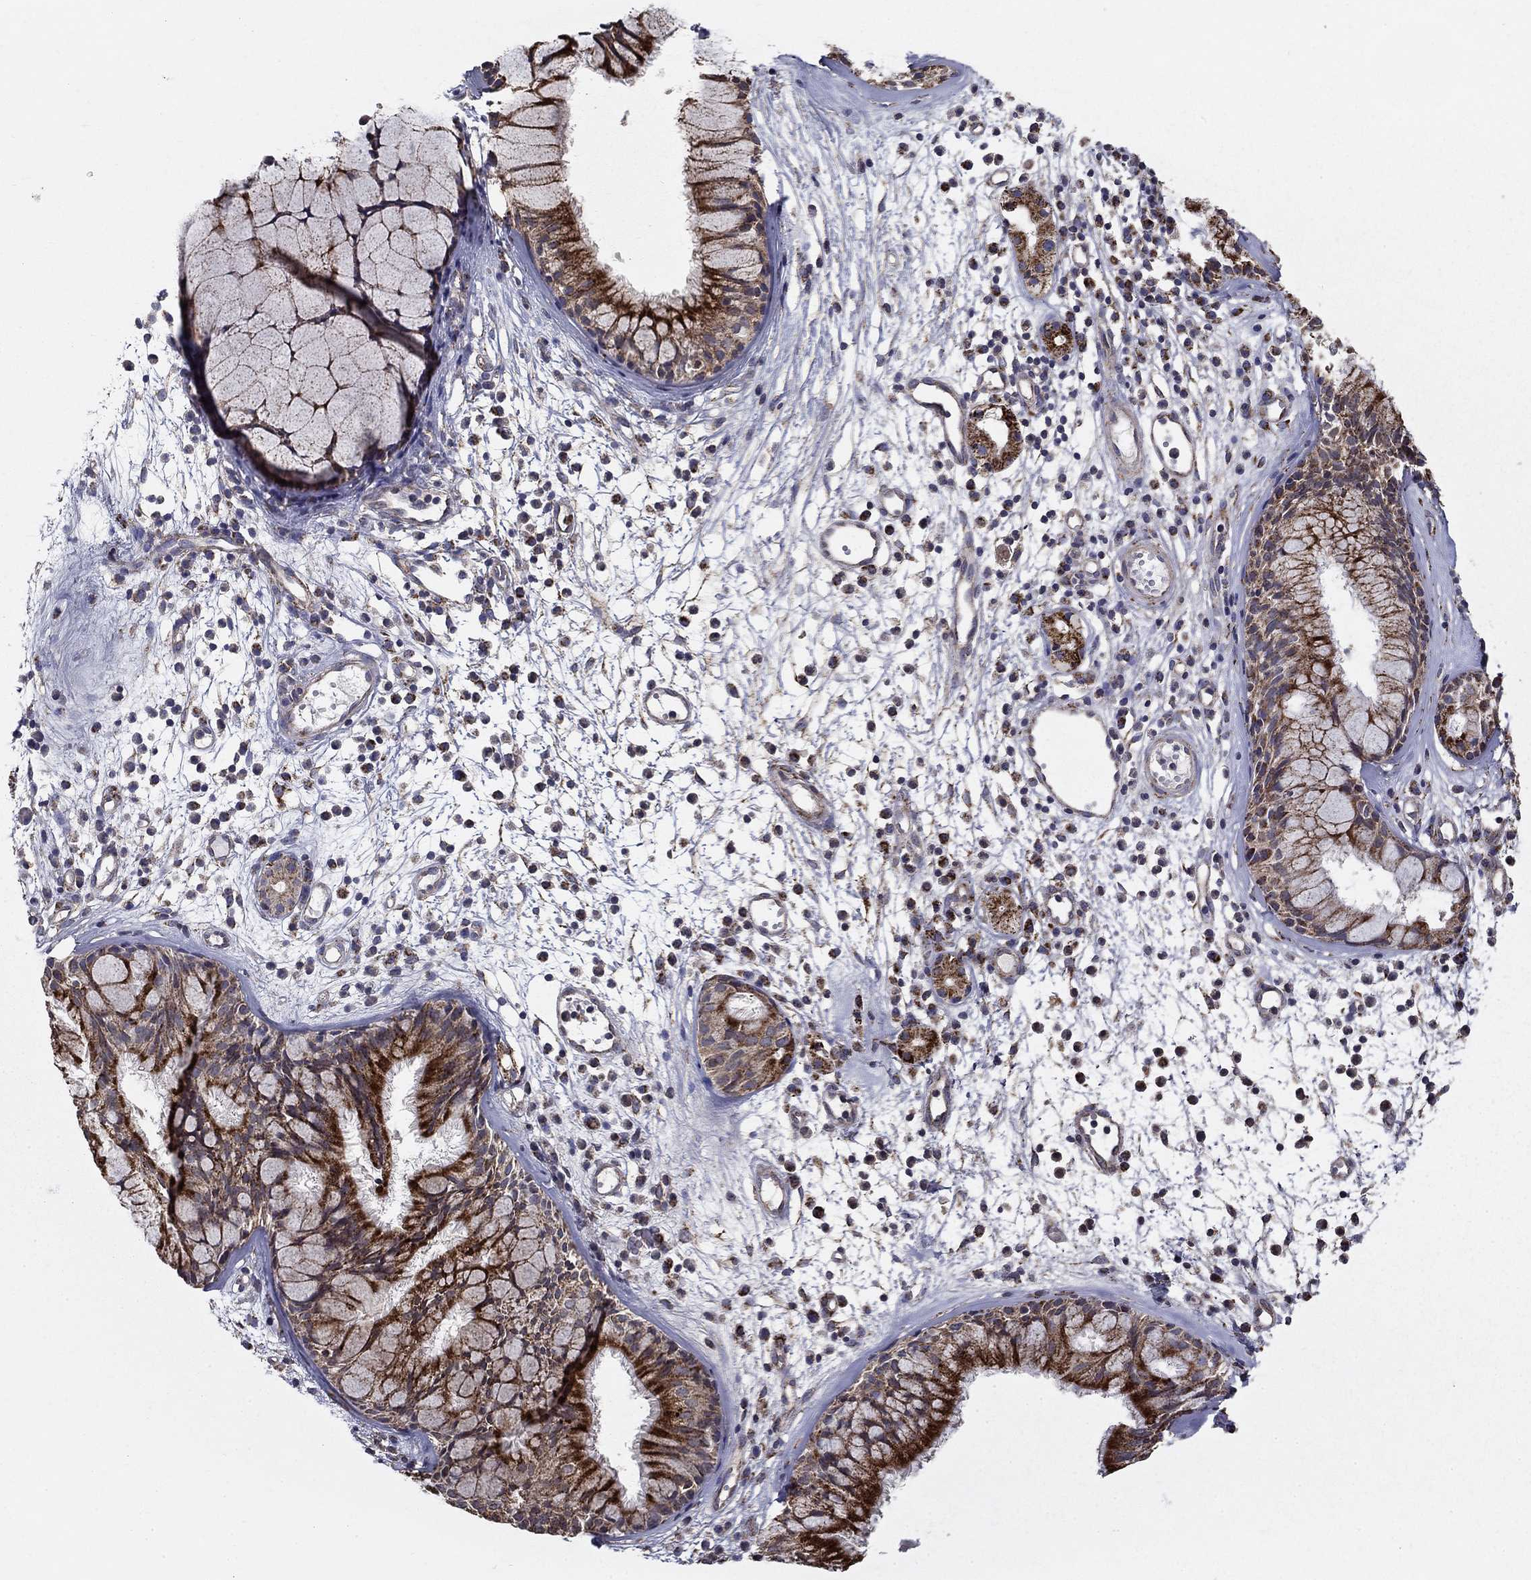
{"staining": {"intensity": "strong", "quantity": ">75%", "location": "cytoplasmic/membranous"}, "tissue": "nasopharynx", "cell_type": "Respiratory epithelial cells", "image_type": "normal", "snomed": [{"axis": "morphology", "description": "Normal tissue, NOS"}, {"axis": "topography", "description": "Nasopharynx"}], "caption": "Immunohistochemistry staining of normal nasopharynx, which displays high levels of strong cytoplasmic/membranous staining in about >75% of respiratory epithelial cells indicating strong cytoplasmic/membranous protein expression. The staining was performed using DAB (3,3'-diaminobenzidine) (brown) for protein detection and nuclei were counterstained in hematoxylin (blue).", "gene": "GCSH", "patient": {"sex": "male", "age": 77}}